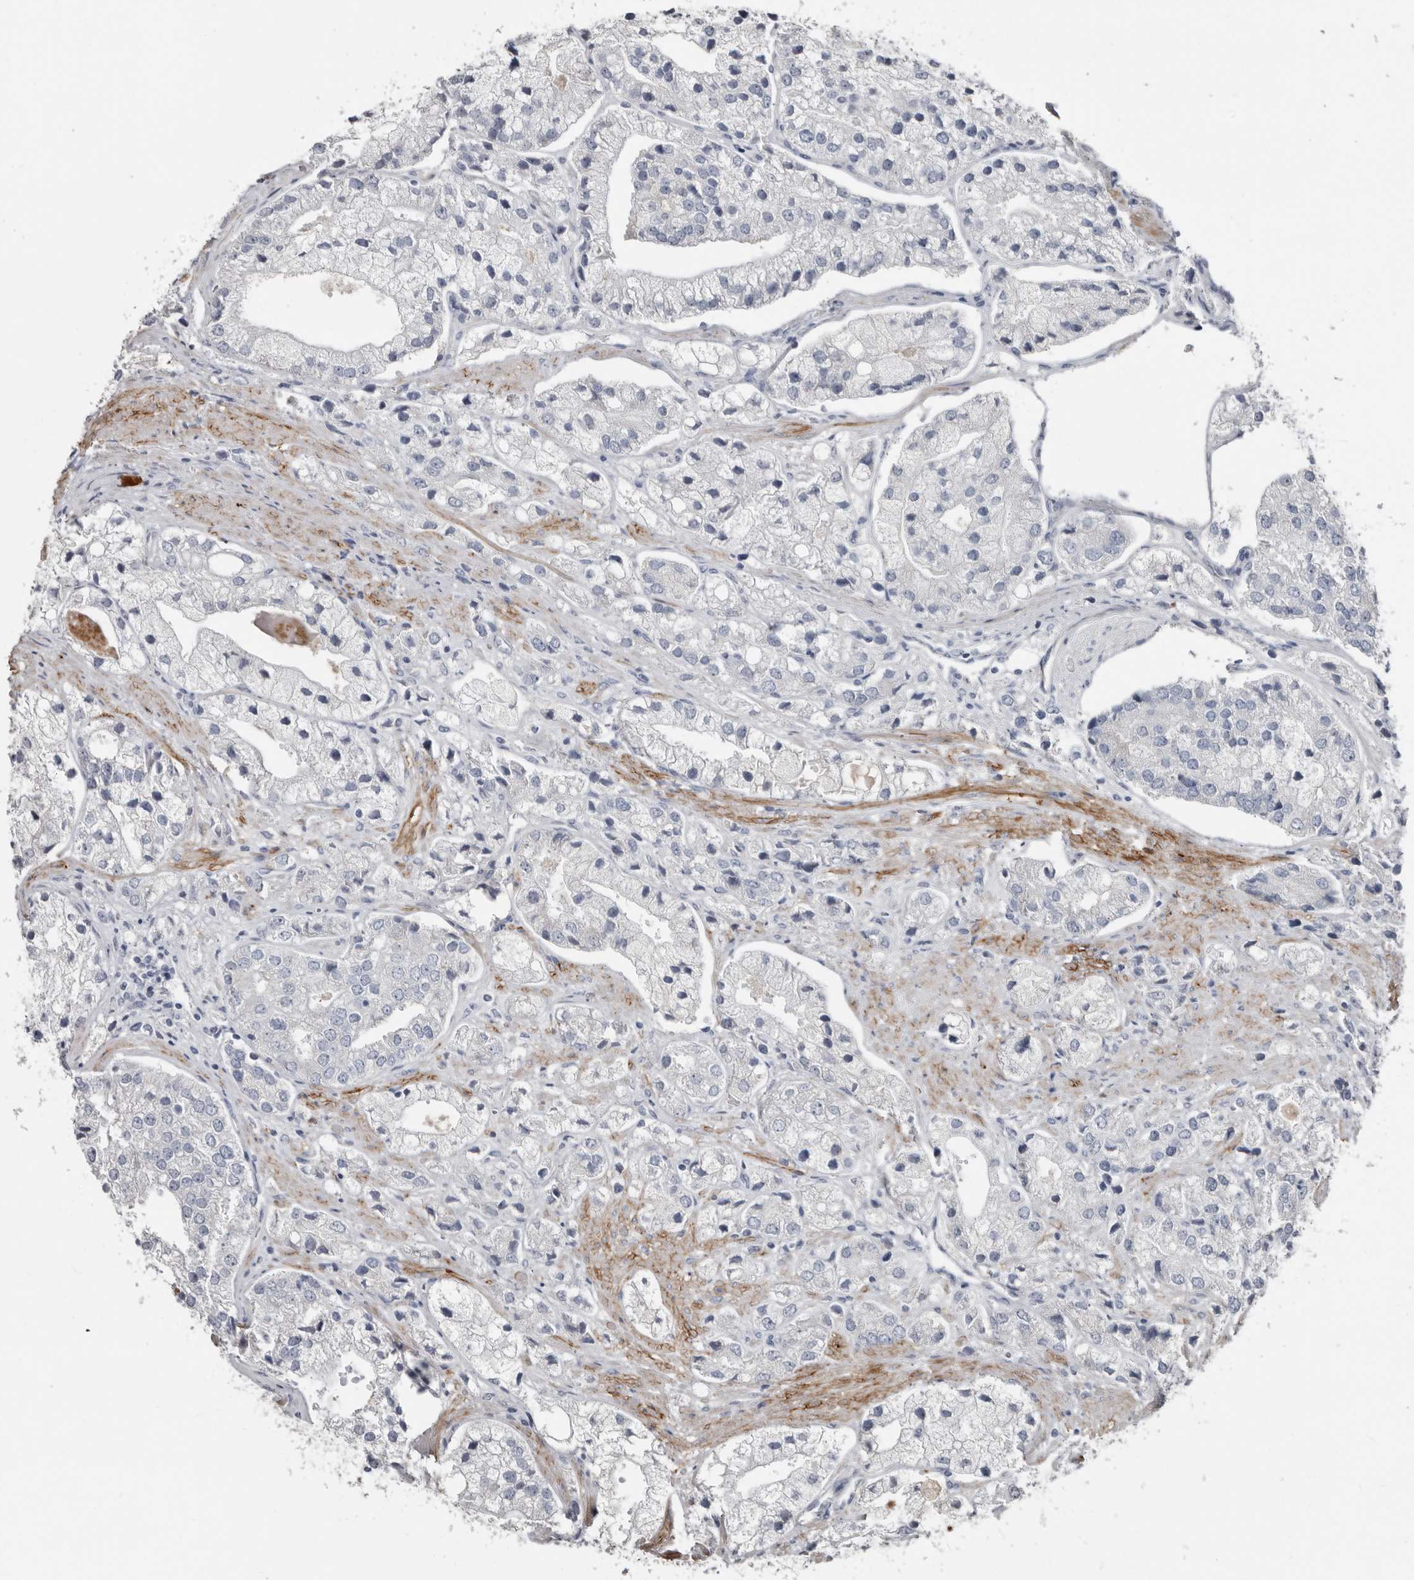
{"staining": {"intensity": "negative", "quantity": "none", "location": "none"}, "tissue": "prostate cancer", "cell_type": "Tumor cells", "image_type": "cancer", "snomed": [{"axis": "morphology", "description": "Adenocarcinoma, High grade"}, {"axis": "topography", "description": "Prostate"}], "caption": "DAB (3,3'-diaminobenzidine) immunohistochemical staining of human prostate cancer shows no significant staining in tumor cells.", "gene": "ZNF114", "patient": {"sex": "male", "age": 50}}